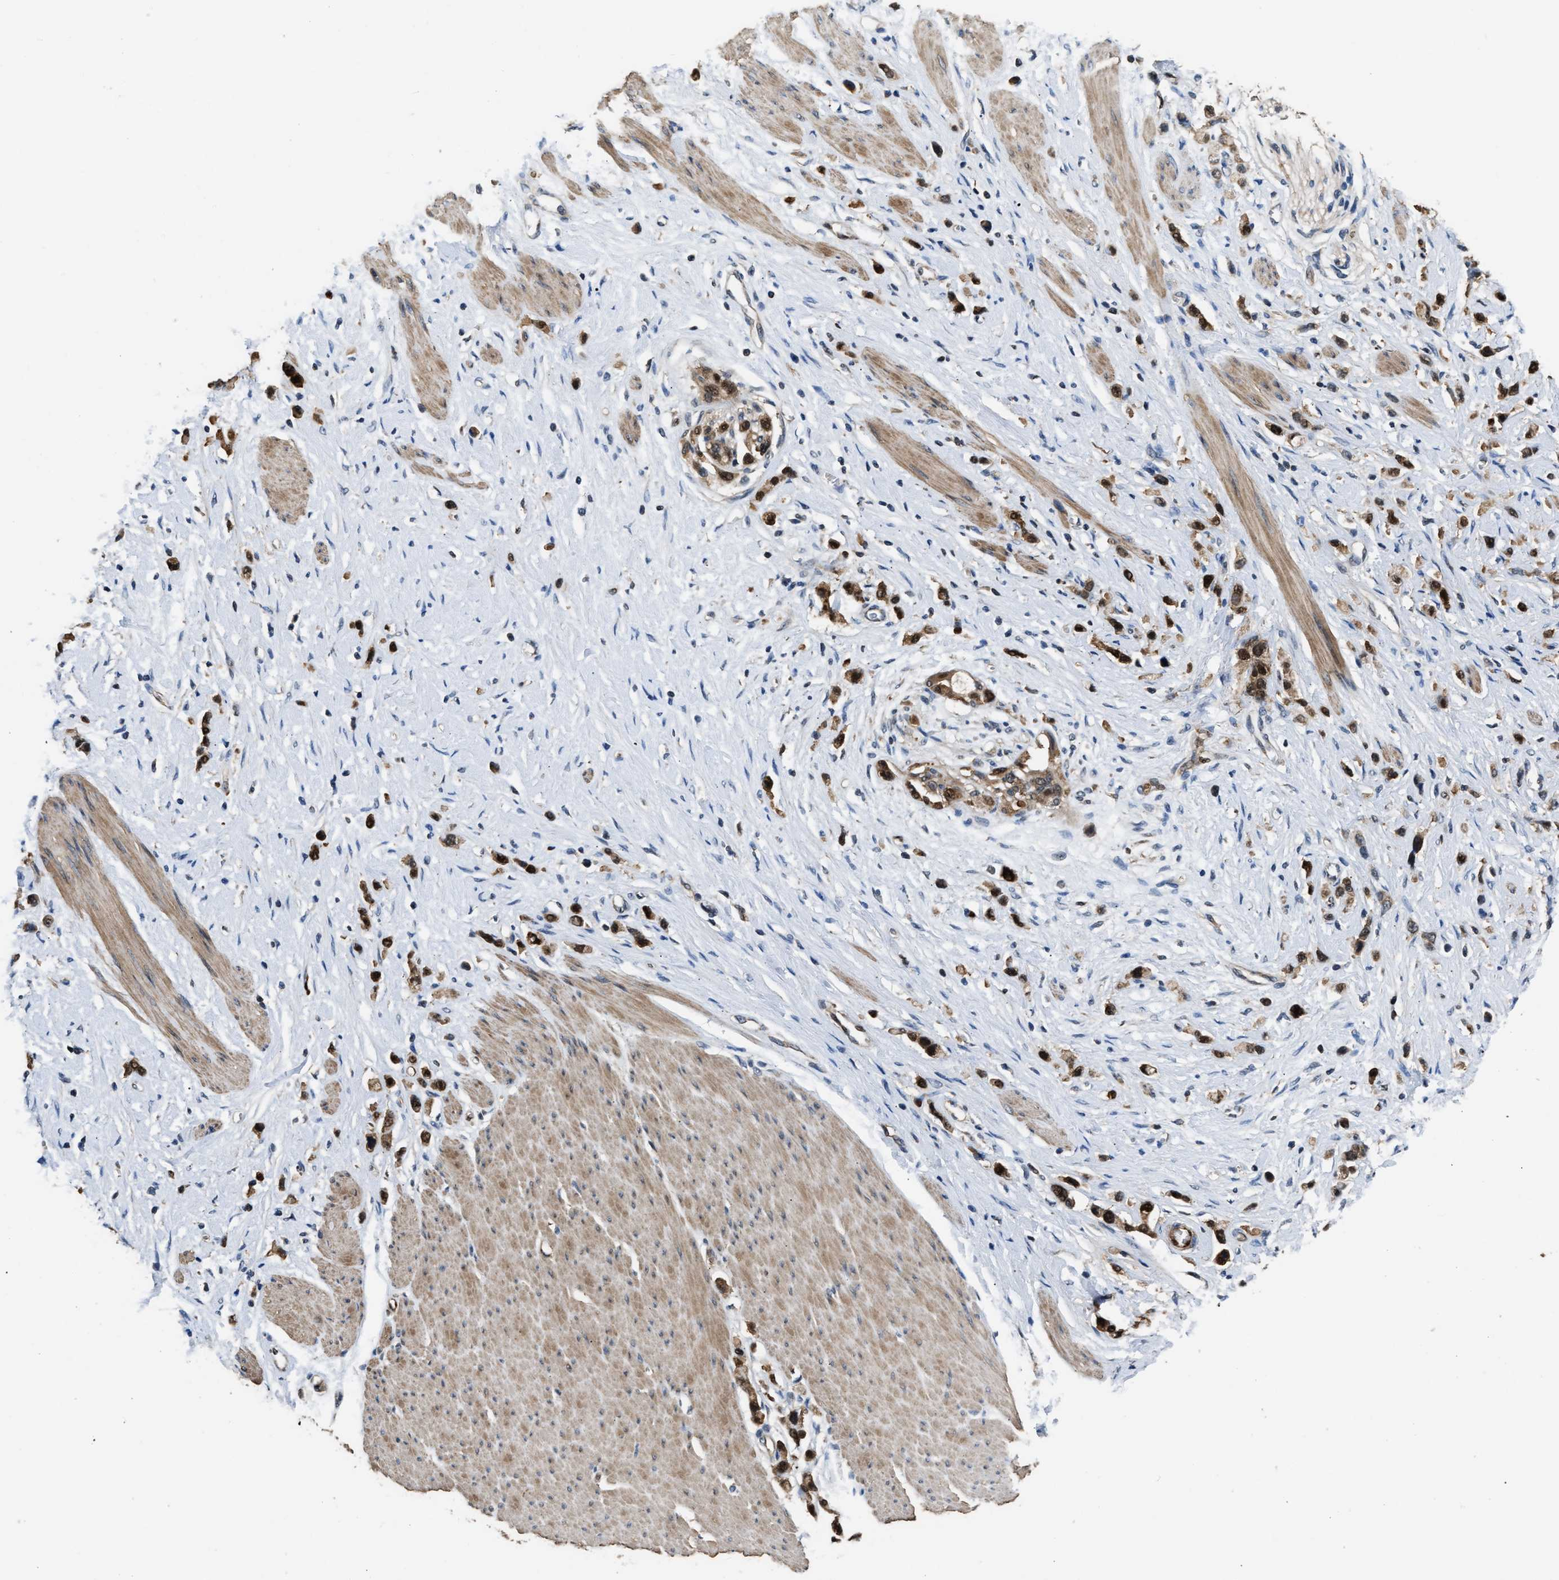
{"staining": {"intensity": "strong", "quantity": ">75%", "location": "cytoplasmic/membranous,nuclear"}, "tissue": "stomach cancer", "cell_type": "Tumor cells", "image_type": "cancer", "snomed": [{"axis": "morphology", "description": "Adenocarcinoma, NOS"}, {"axis": "topography", "description": "Stomach"}], "caption": "DAB (3,3'-diaminobenzidine) immunohistochemical staining of human stomach cancer (adenocarcinoma) reveals strong cytoplasmic/membranous and nuclear protein positivity in about >75% of tumor cells.", "gene": "PPA1", "patient": {"sex": "female", "age": 65}}